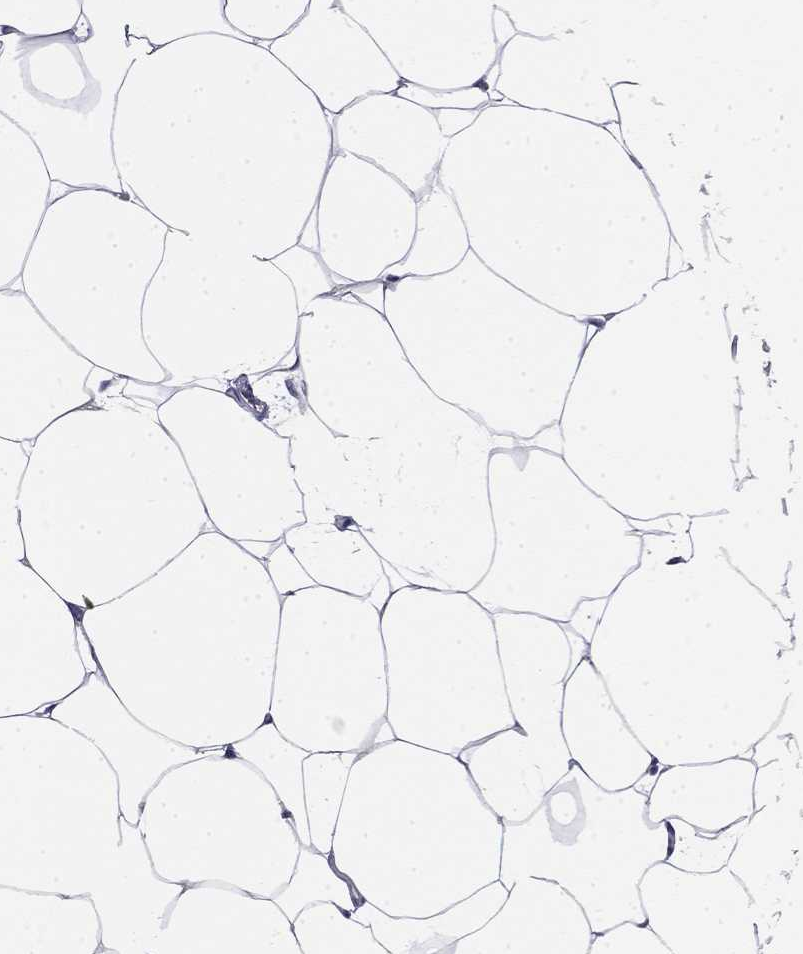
{"staining": {"intensity": "negative", "quantity": "none", "location": "none"}, "tissue": "adipose tissue", "cell_type": "Adipocytes", "image_type": "normal", "snomed": [{"axis": "morphology", "description": "Normal tissue, NOS"}, {"axis": "topography", "description": "Adipose tissue"}], "caption": "The image exhibits no significant expression in adipocytes of adipose tissue.", "gene": "GUCA1B", "patient": {"sex": "male", "age": 57}}